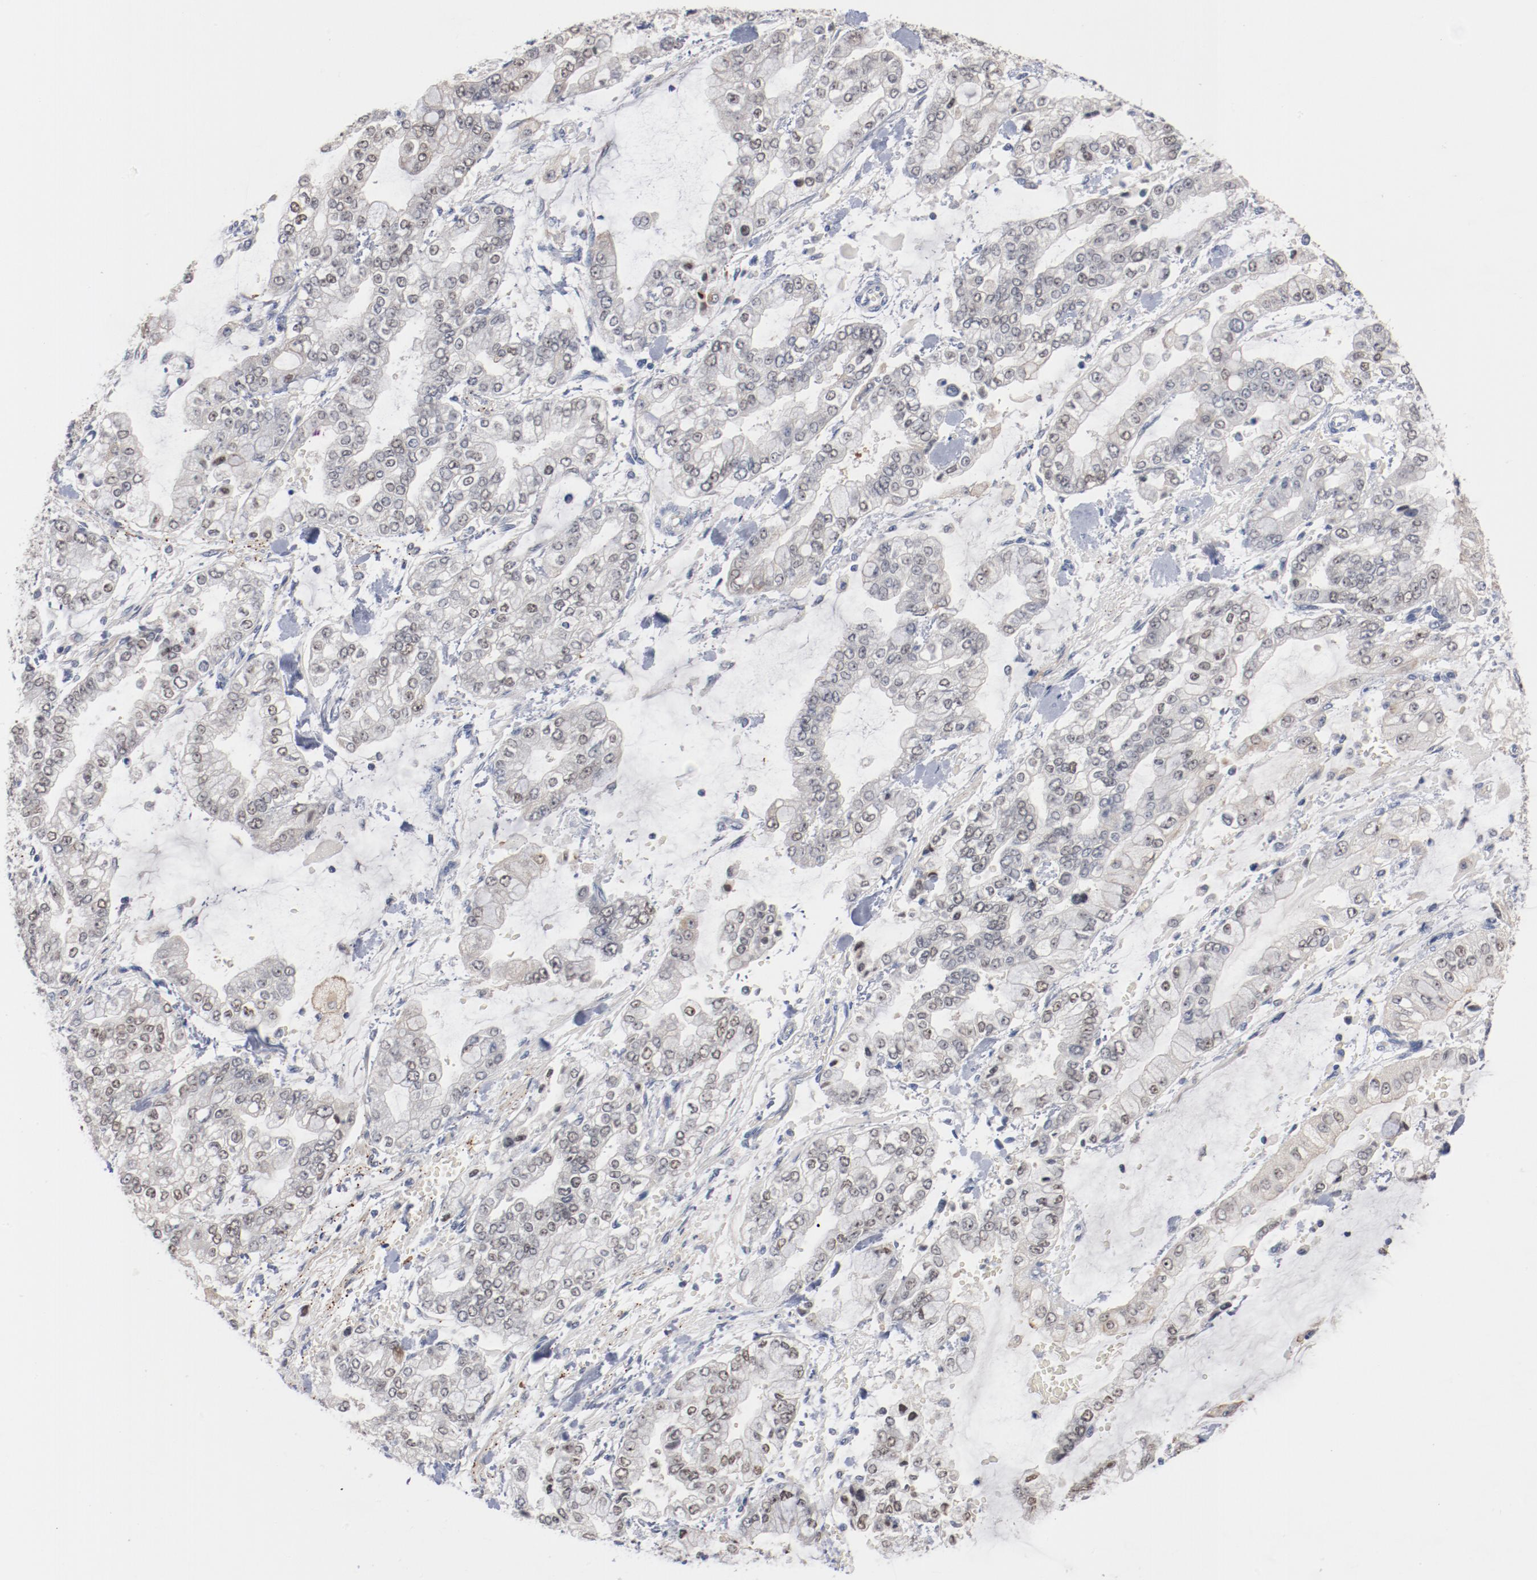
{"staining": {"intensity": "weak", "quantity": "<25%", "location": "nuclear"}, "tissue": "stomach cancer", "cell_type": "Tumor cells", "image_type": "cancer", "snomed": [{"axis": "morphology", "description": "Normal tissue, NOS"}, {"axis": "morphology", "description": "Adenocarcinoma, NOS"}, {"axis": "topography", "description": "Stomach, upper"}, {"axis": "topography", "description": "Stomach"}], "caption": "Immunohistochemistry image of neoplastic tissue: adenocarcinoma (stomach) stained with DAB displays no significant protein expression in tumor cells.", "gene": "ERICH1", "patient": {"sex": "male", "age": 76}}